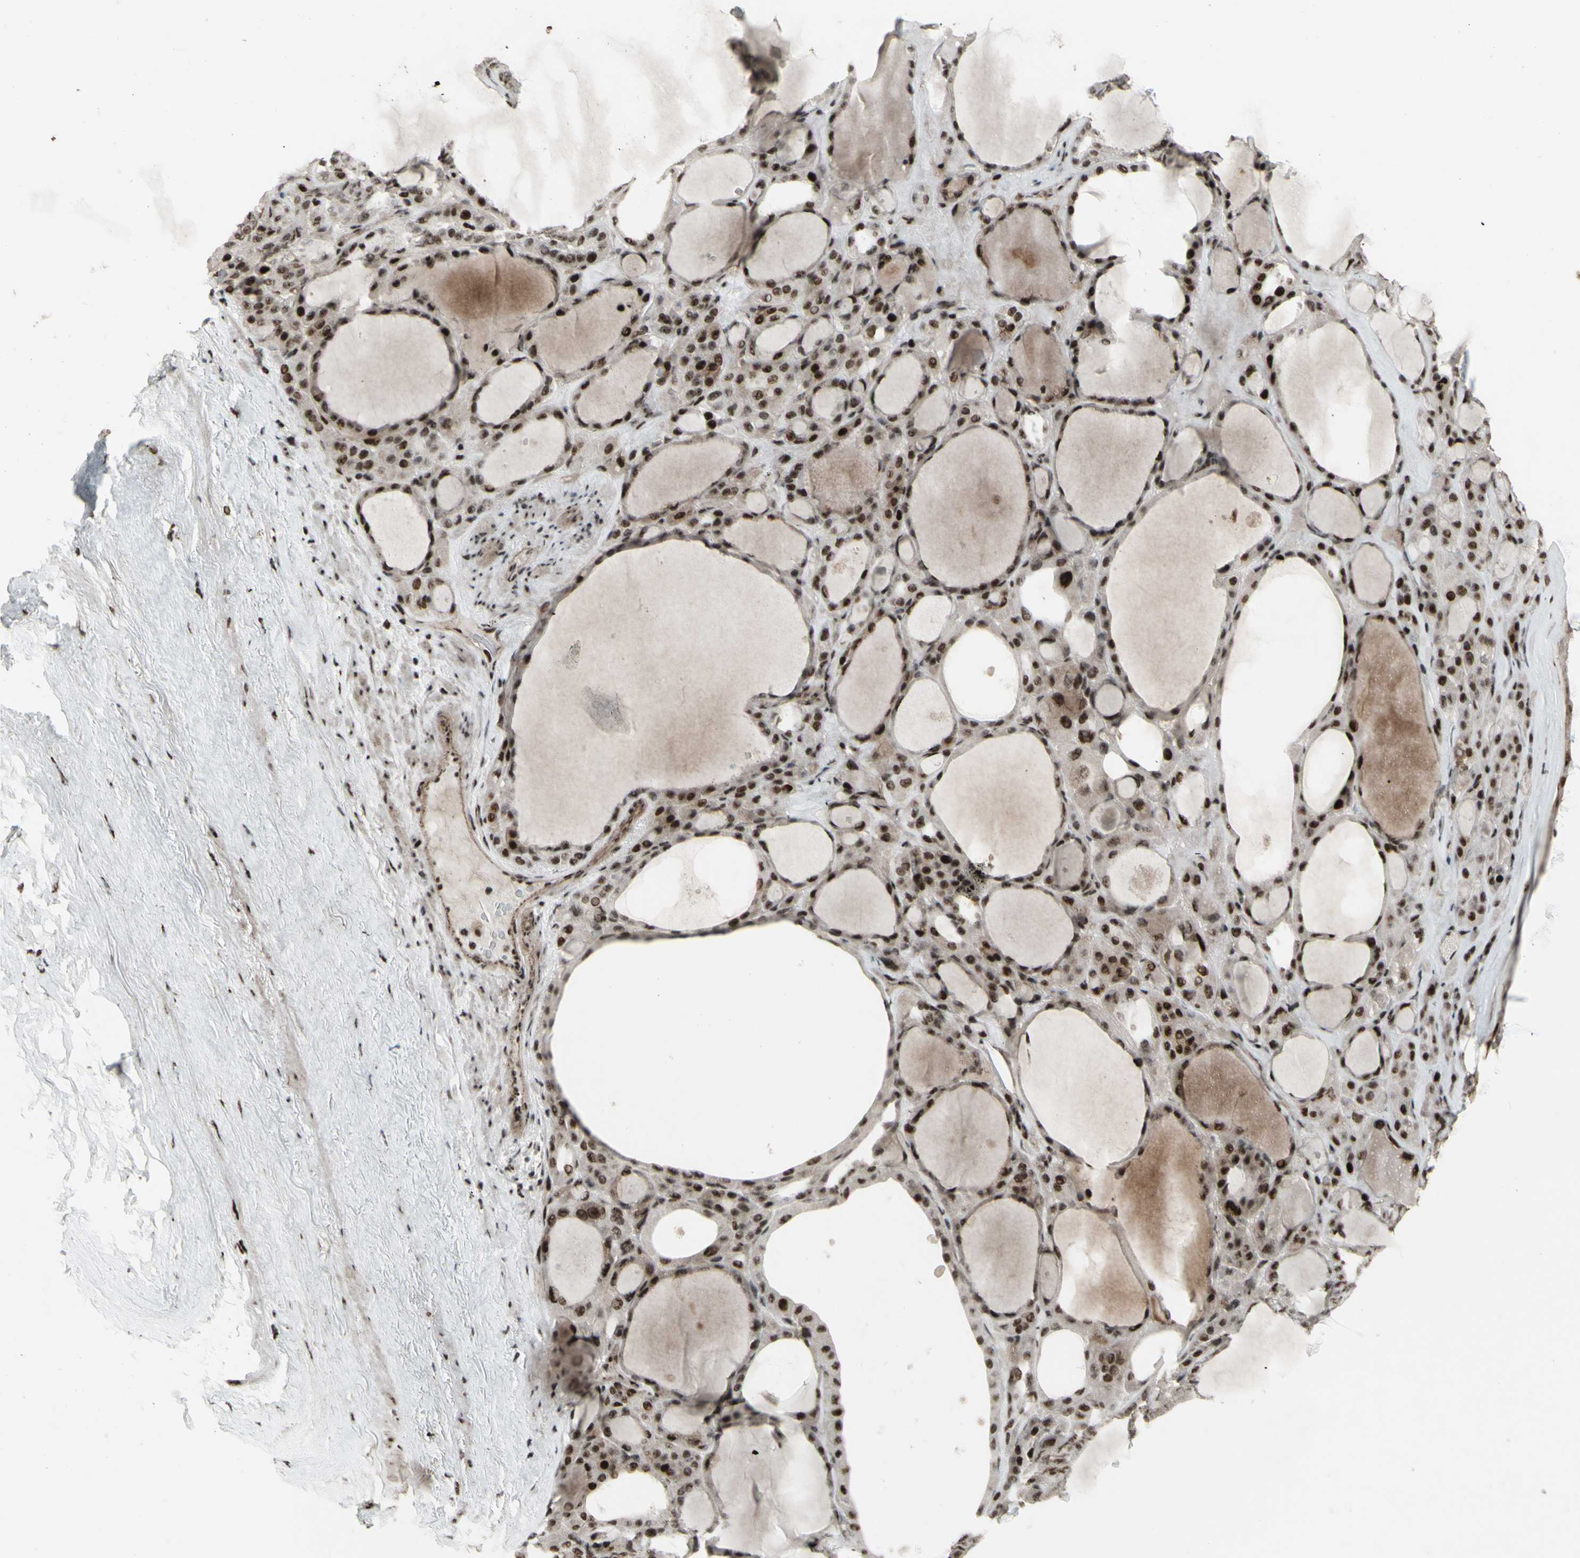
{"staining": {"intensity": "strong", "quantity": ">75%", "location": "nuclear"}, "tissue": "thyroid gland", "cell_type": "Glandular cells", "image_type": "normal", "snomed": [{"axis": "morphology", "description": "Normal tissue, NOS"}, {"axis": "morphology", "description": "Carcinoma, NOS"}, {"axis": "topography", "description": "Thyroid gland"}], "caption": "Approximately >75% of glandular cells in normal human thyroid gland exhibit strong nuclear protein expression as visualized by brown immunohistochemical staining.", "gene": "SUPT6H", "patient": {"sex": "female", "age": 86}}